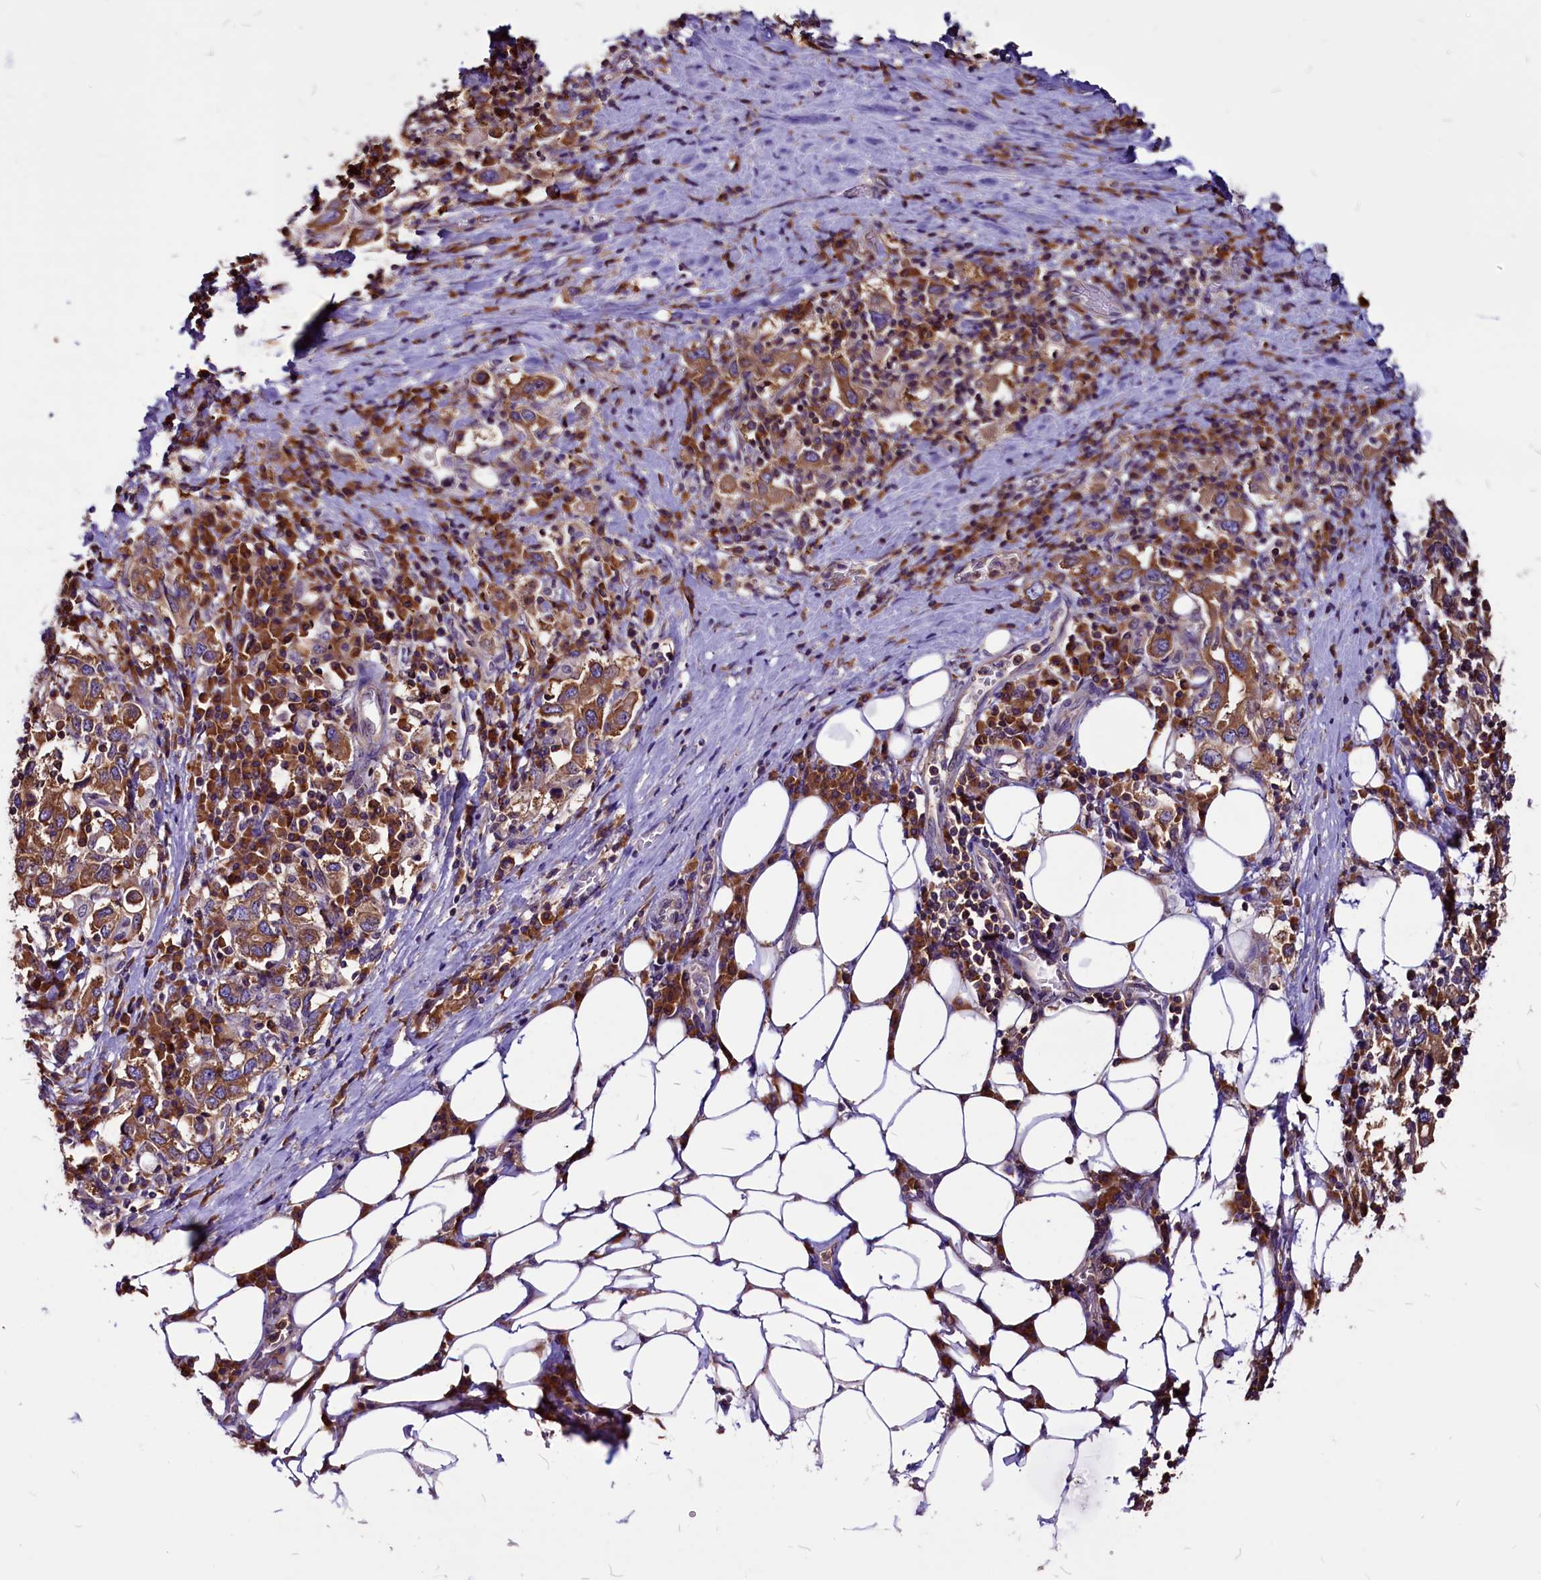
{"staining": {"intensity": "strong", "quantity": ">75%", "location": "cytoplasmic/membranous"}, "tissue": "stomach cancer", "cell_type": "Tumor cells", "image_type": "cancer", "snomed": [{"axis": "morphology", "description": "Adenocarcinoma, NOS"}, {"axis": "topography", "description": "Stomach, upper"}, {"axis": "topography", "description": "Stomach"}], "caption": "Protein analysis of stomach cancer tissue shows strong cytoplasmic/membranous staining in about >75% of tumor cells.", "gene": "EIF3G", "patient": {"sex": "male", "age": 62}}